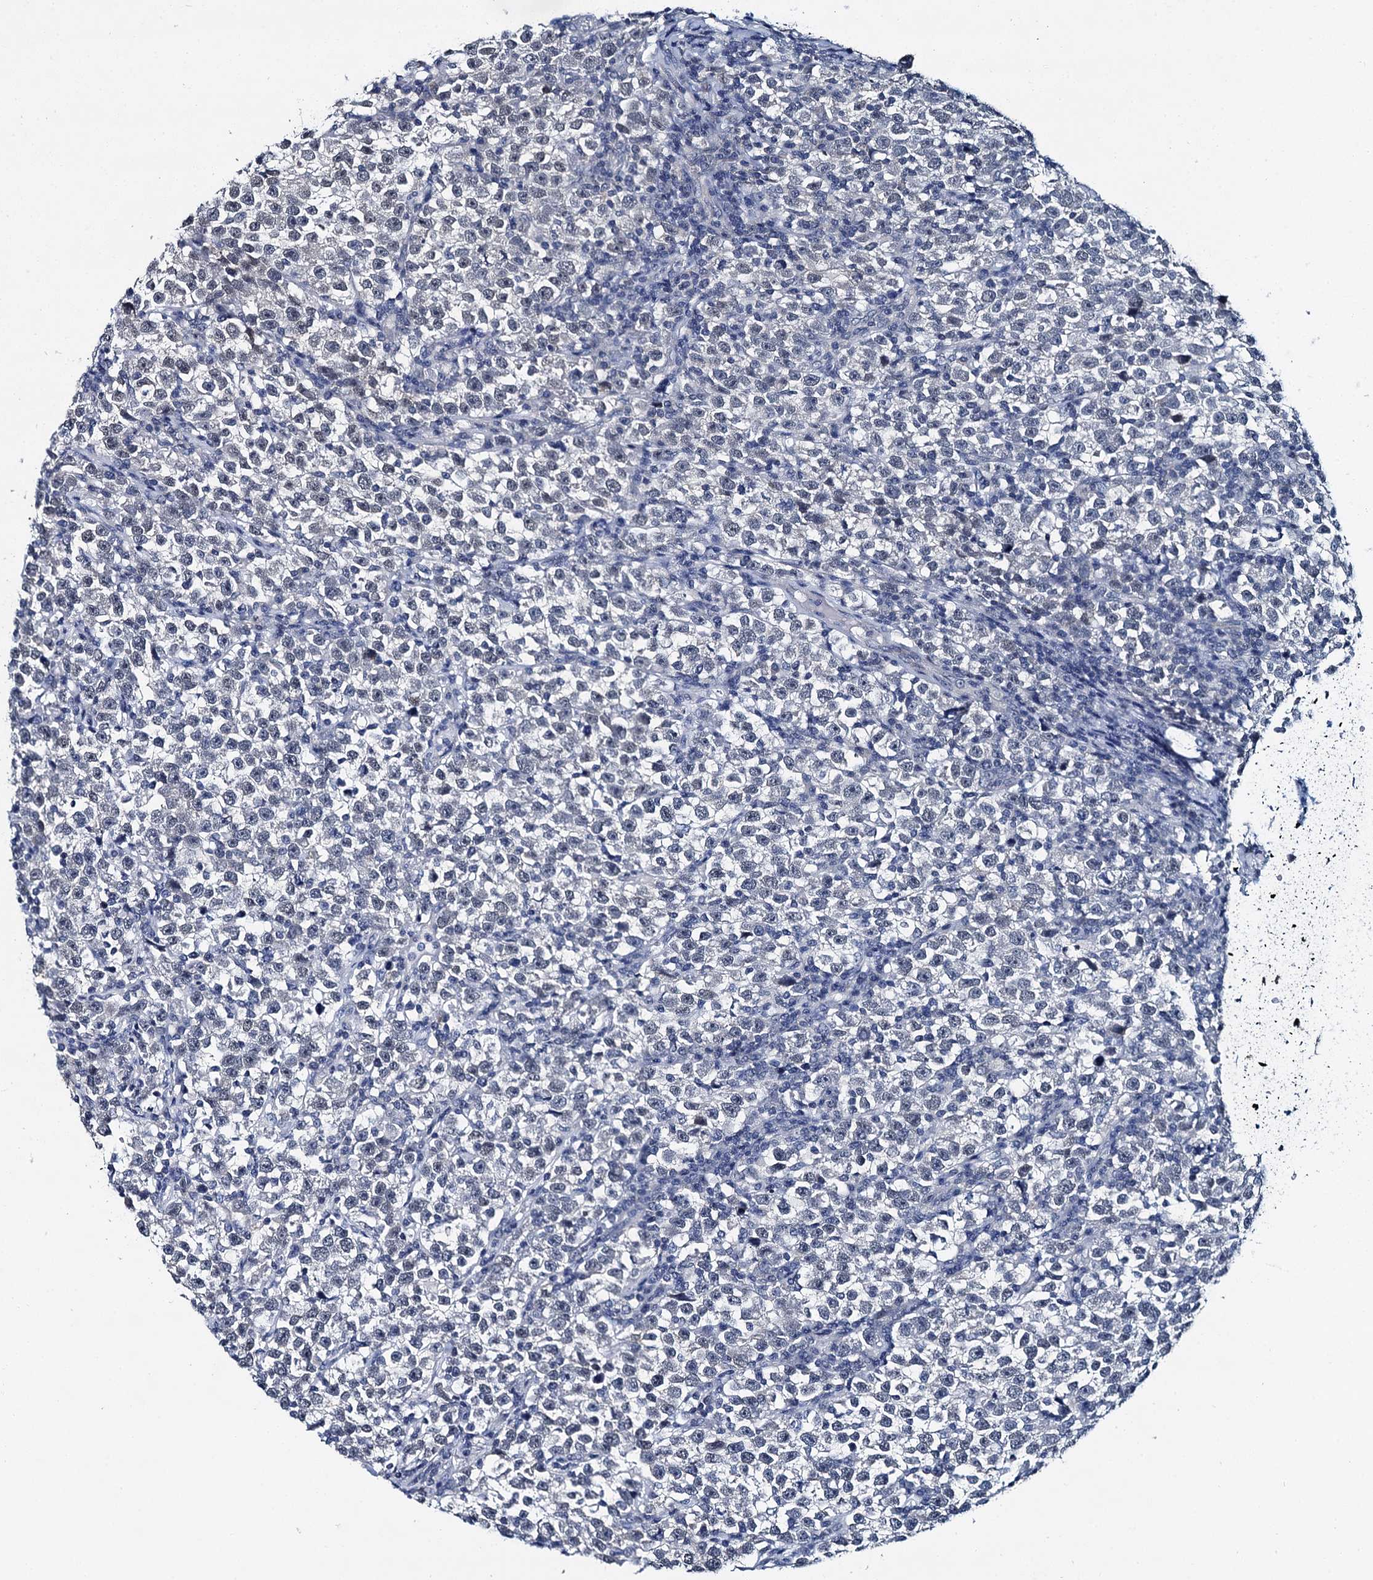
{"staining": {"intensity": "negative", "quantity": "none", "location": "none"}, "tissue": "testis cancer", "cell_type": "Tumor cells", "image_type": "cancer", "snomed": [{"axis": "morphology", "description": "Normal tissue, NOS"}, {"axis": "morphology", "description": "Seminoma, NOS"}, {"axis": "topography", "description": "Testis"}], "caption": "Immunohistochemistry (IHC) image of neoplastic tissue: human seminoma (testis) stained with DAB reveals no significant protein positivity in tumor cells.", "gene": "MIOX", "patient": {"sex": "male", "age": 43}}